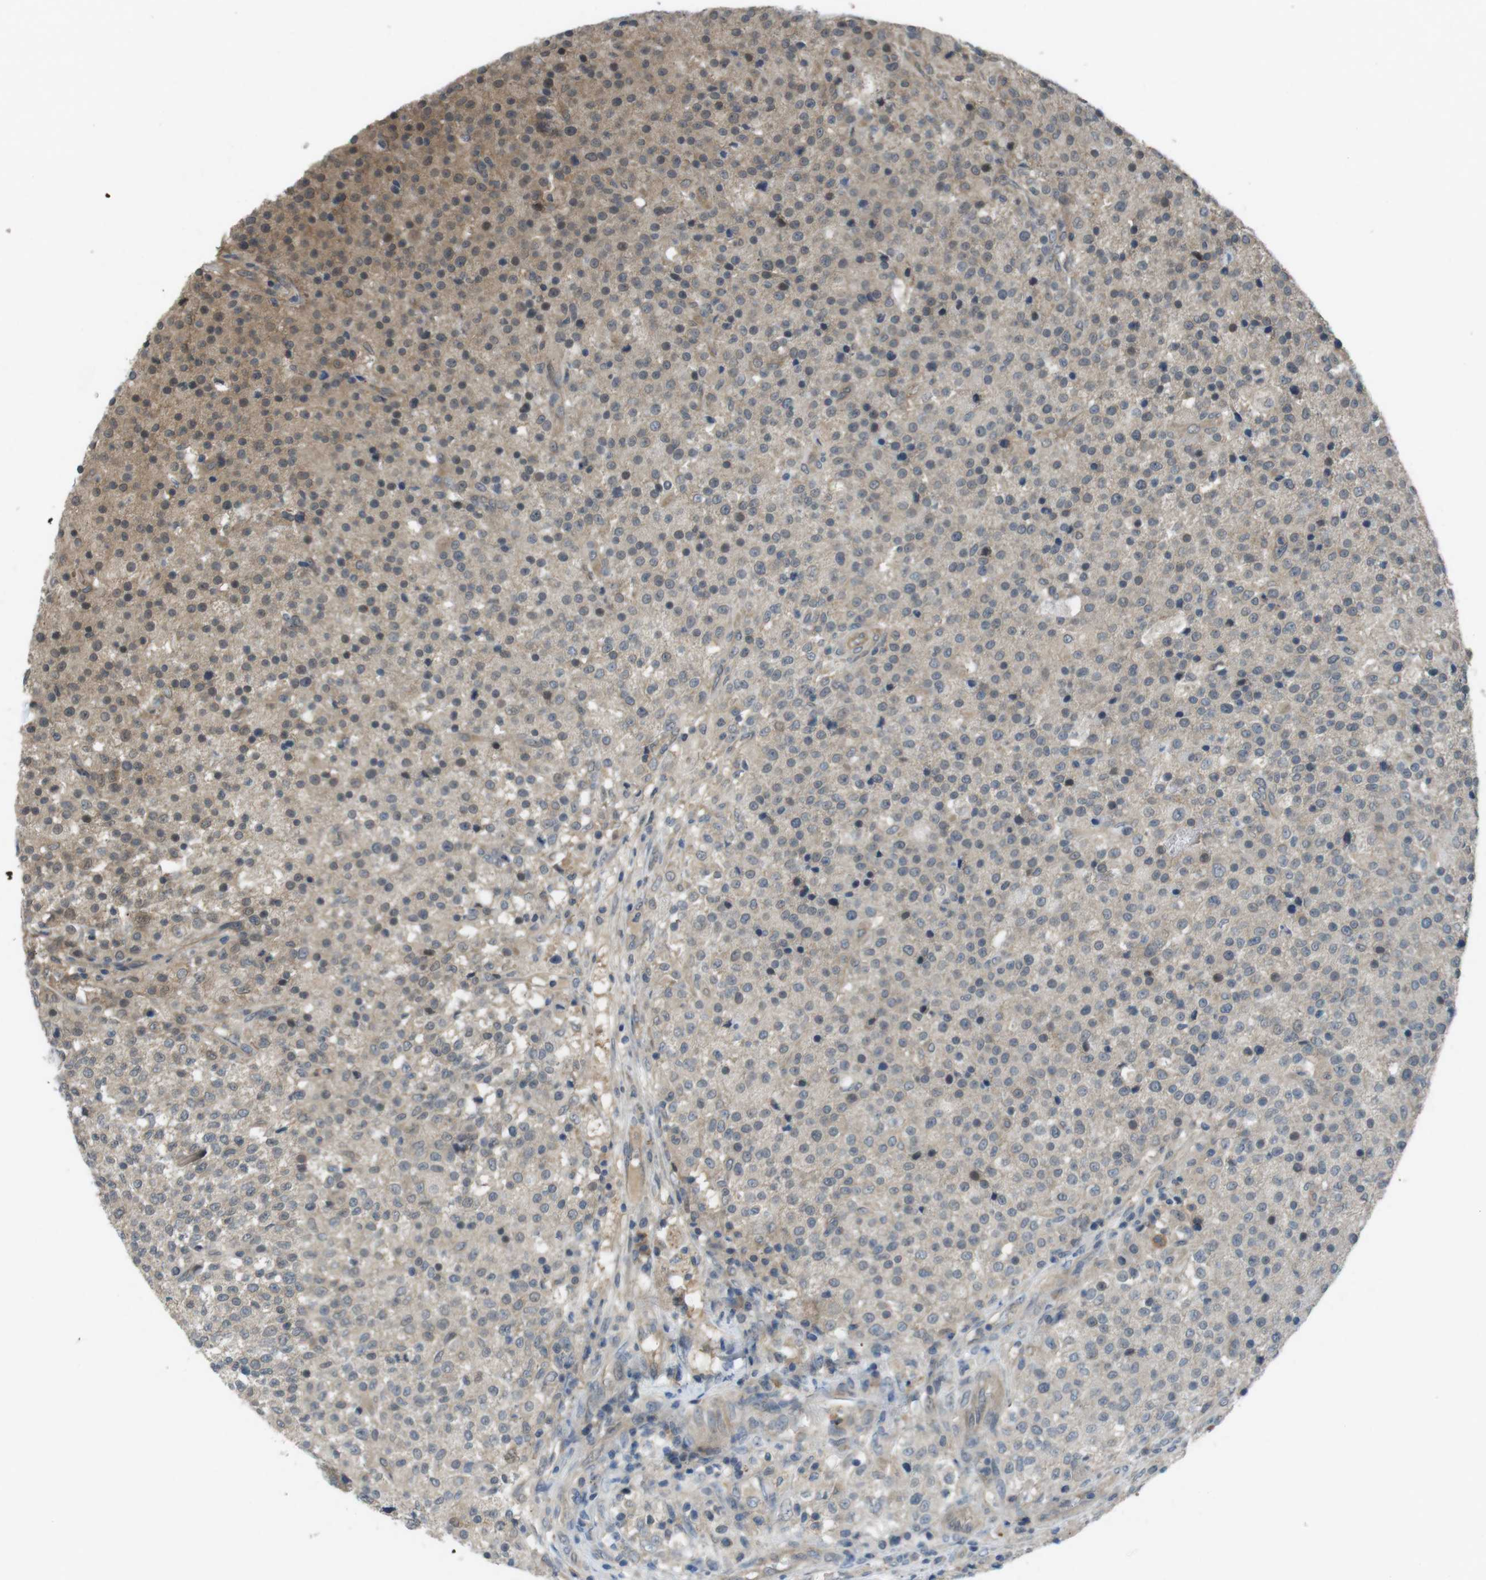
{"staining": {"intensity": "weak", "quantity": "25%-75%", "location": "cytoplasmic/membranous"}, "tissue": "testis cancer", "cell_type": "Tumor cells", "image_type": "cancer", "snomed": [{"axis": "morphology", "description": "Seminoma, NOS"}, {"axis": "topography", "description": "Testis"}], "caption": "Approximately 25%-75% of tumor cells in seminoma (testis) exhibit weak cytoplasmic/membranous protein expression as visualized by brown immunohistochemical staining.", "gene": "SUGT1", "patient": {"sex": "male", "age": 59}}